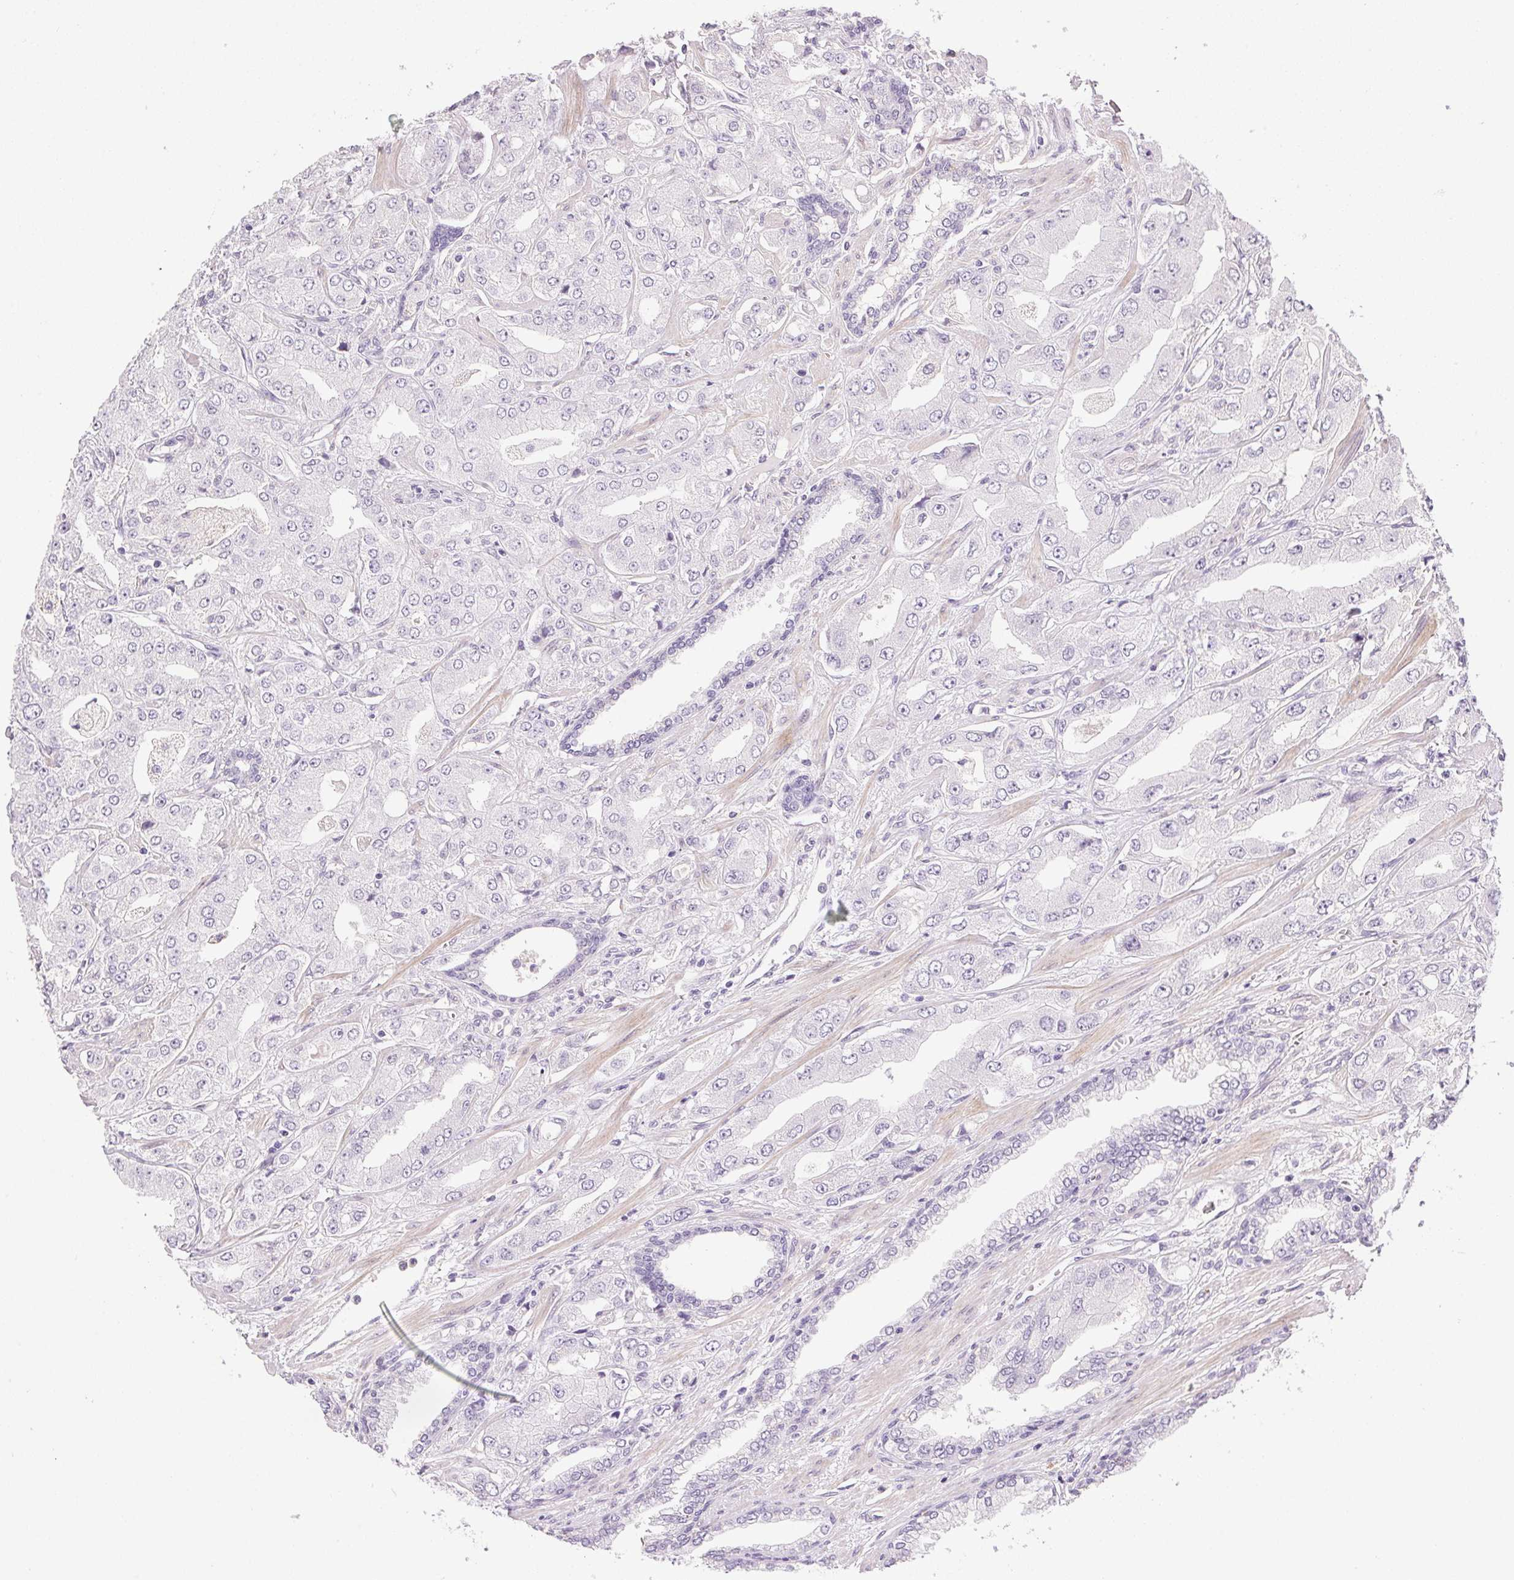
{"staining": {"intensity": "negative", "quantity": "none", "location": "none"}, "tissue": "prostate cancer", "cell_type": "Tumor cells", "image_type": "cancer", "snomed": [{"axis": "morphology", "description": "Adenocarcinoma, Low grade"}, {"axis": "topography", "description": "Prostate"}], "caption": "Immunohistochemistry of human prostate low-grade adenocarcinoma demonstrates no positivity in tumor cells.", "gene": "PRL", "patient": {"sex": "male", "age": 60}}